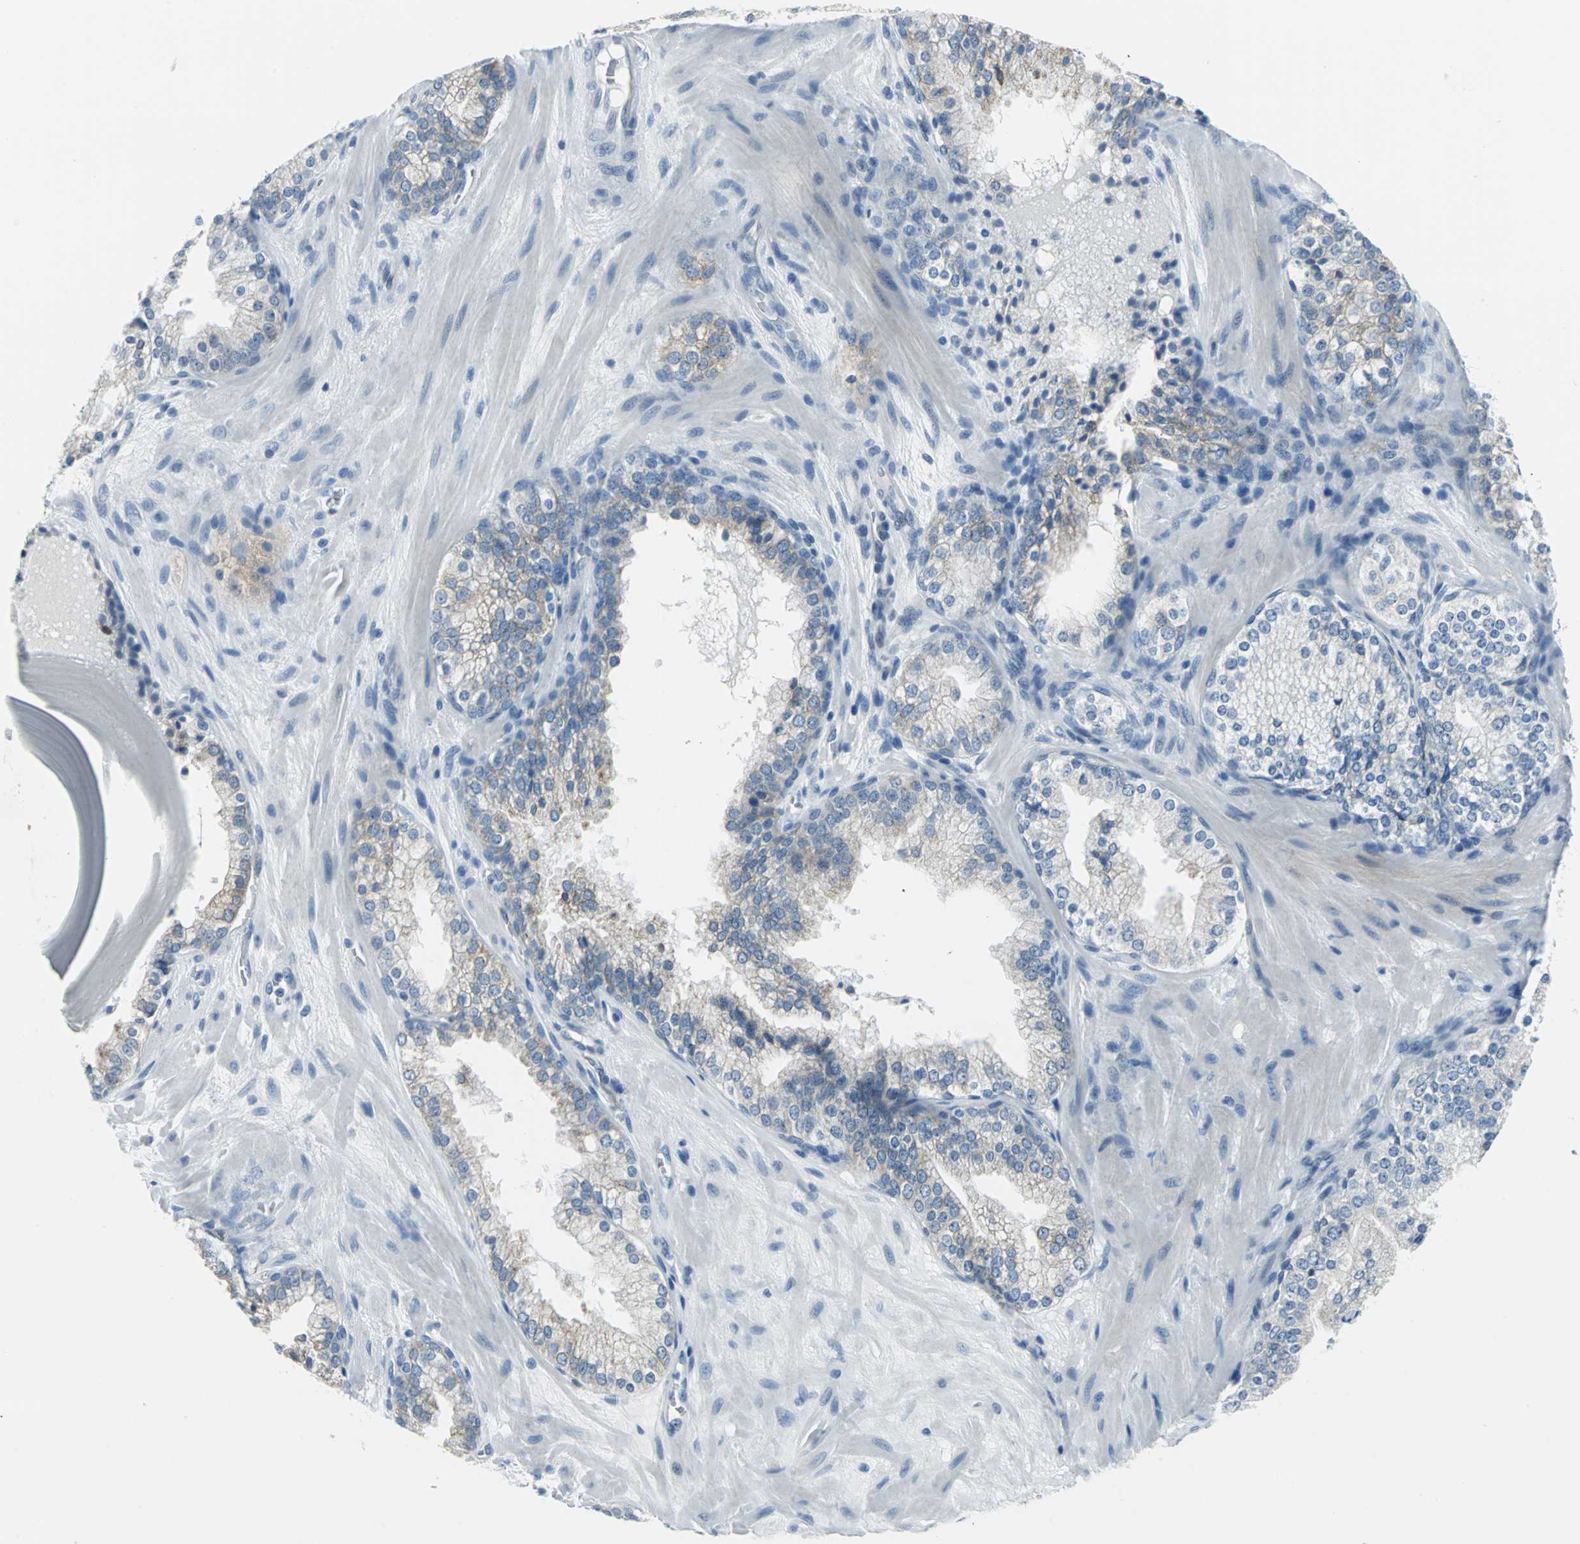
{"staining": {"intensity": "negative", "quantity": "none", "location": "none"}, "tissue": "prostate cancer", "cell_type": "Tumor cells", "image_type": "cancer", "snomed": [{"axis": "morphology", "description": "Adenocarcinoma, High grade"}, {"axis": "topography", "description": "Prostate"}], "caption": "Tumor cells show no significant protein positivity in prostate cancer.", "gene": "CYB5A", "patient": {"sex": "male", "age": 68}}